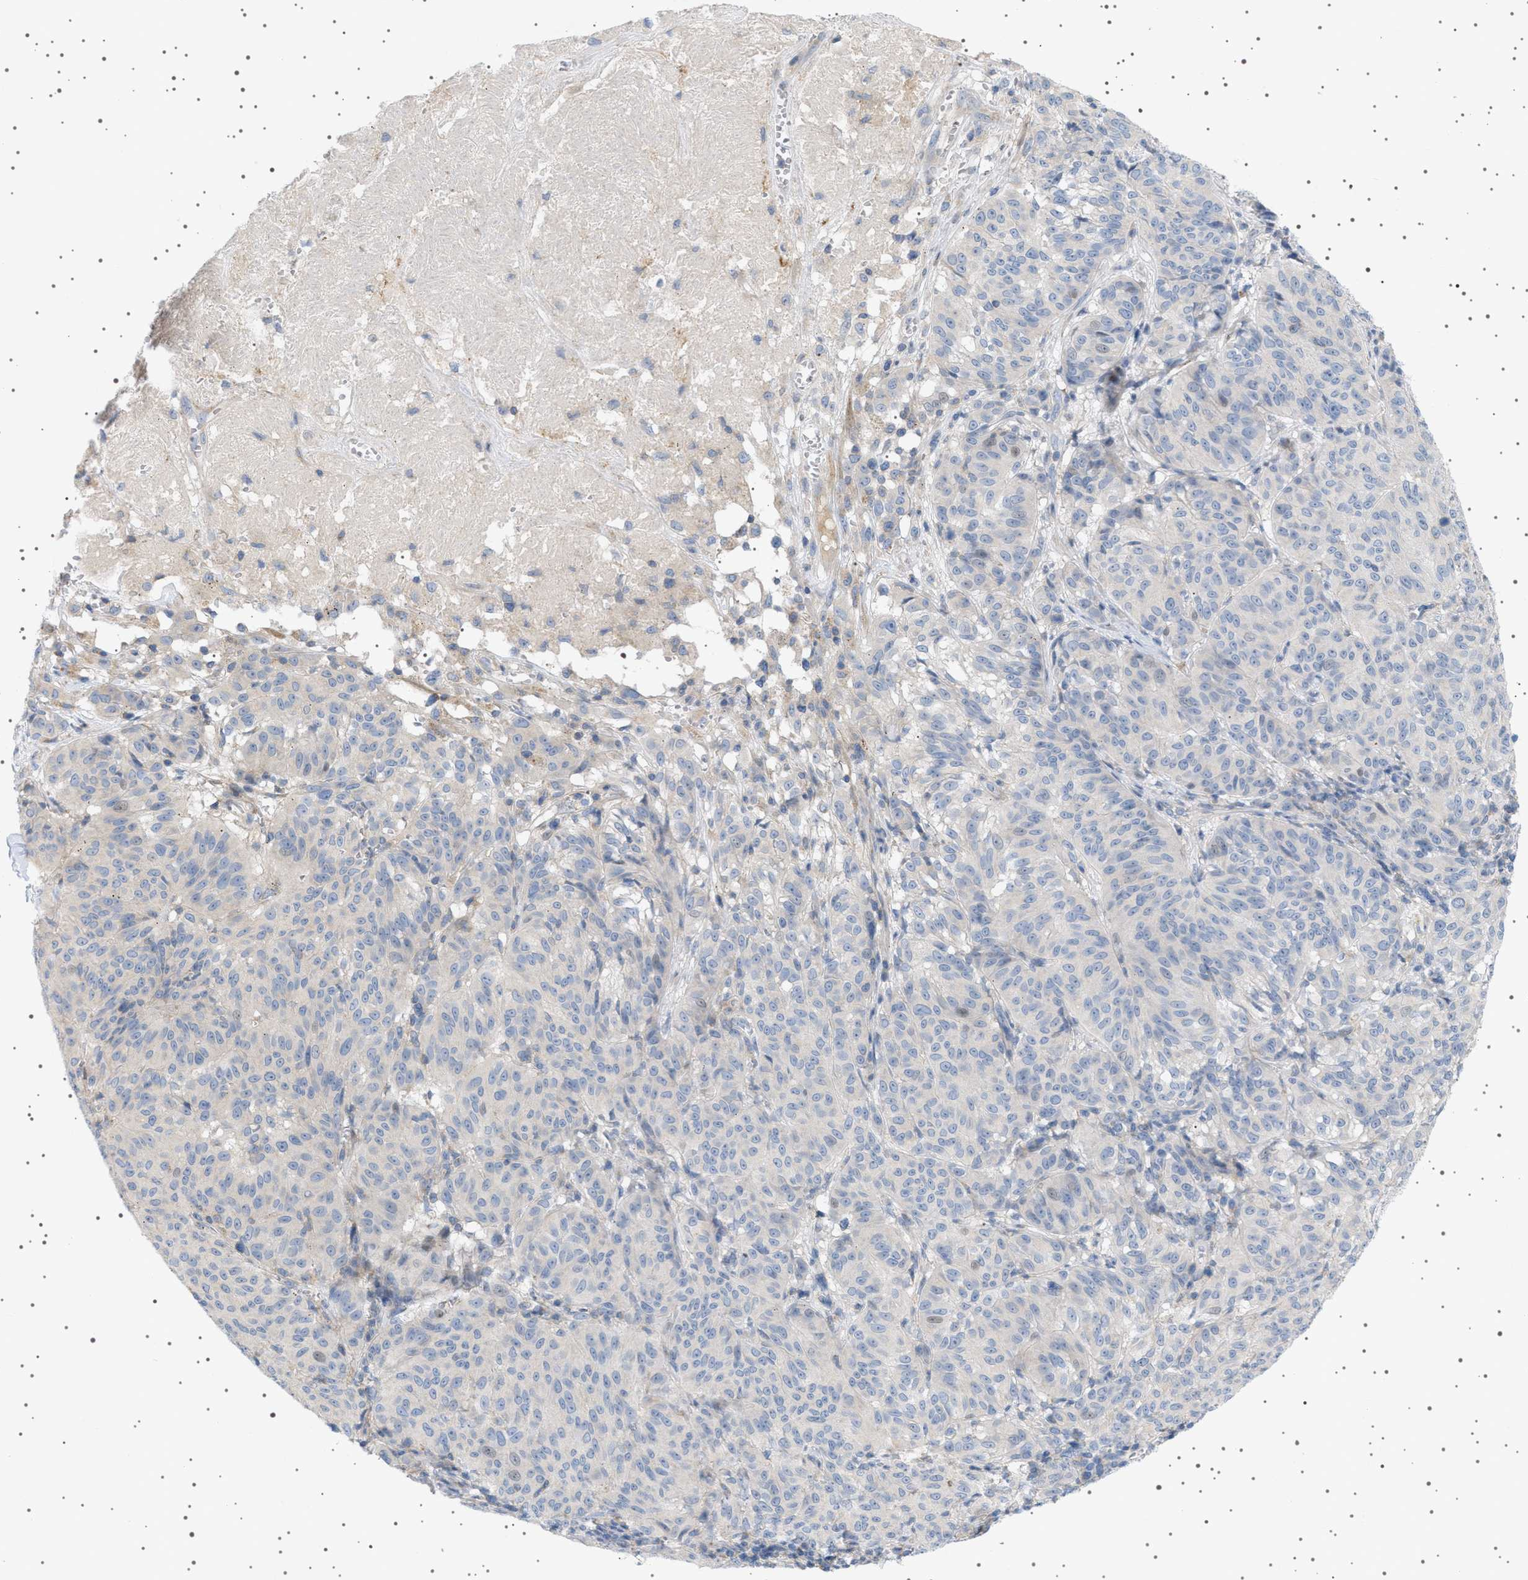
{"staining": {"intensity": "negative", "quantity": "none", "location": "none"}, "tissue": "melanoma", "cell_type": "Tumor cells", "image_type": "cancer", "snomed": [{"axis": "morphology", "description": "Malignant melanoma, NOS"}, {"axis": "topography", "description": "Skin"}], "caption": "The immunohistochemistry (IHC) image has no significant positivity in tumor cells of melanoma tissue. (Immunohistochemistry (ihc), brightfield microscopy, high magnification).", "gene": "ADCY10", "patient": {"sex": "female", "age": 72}}